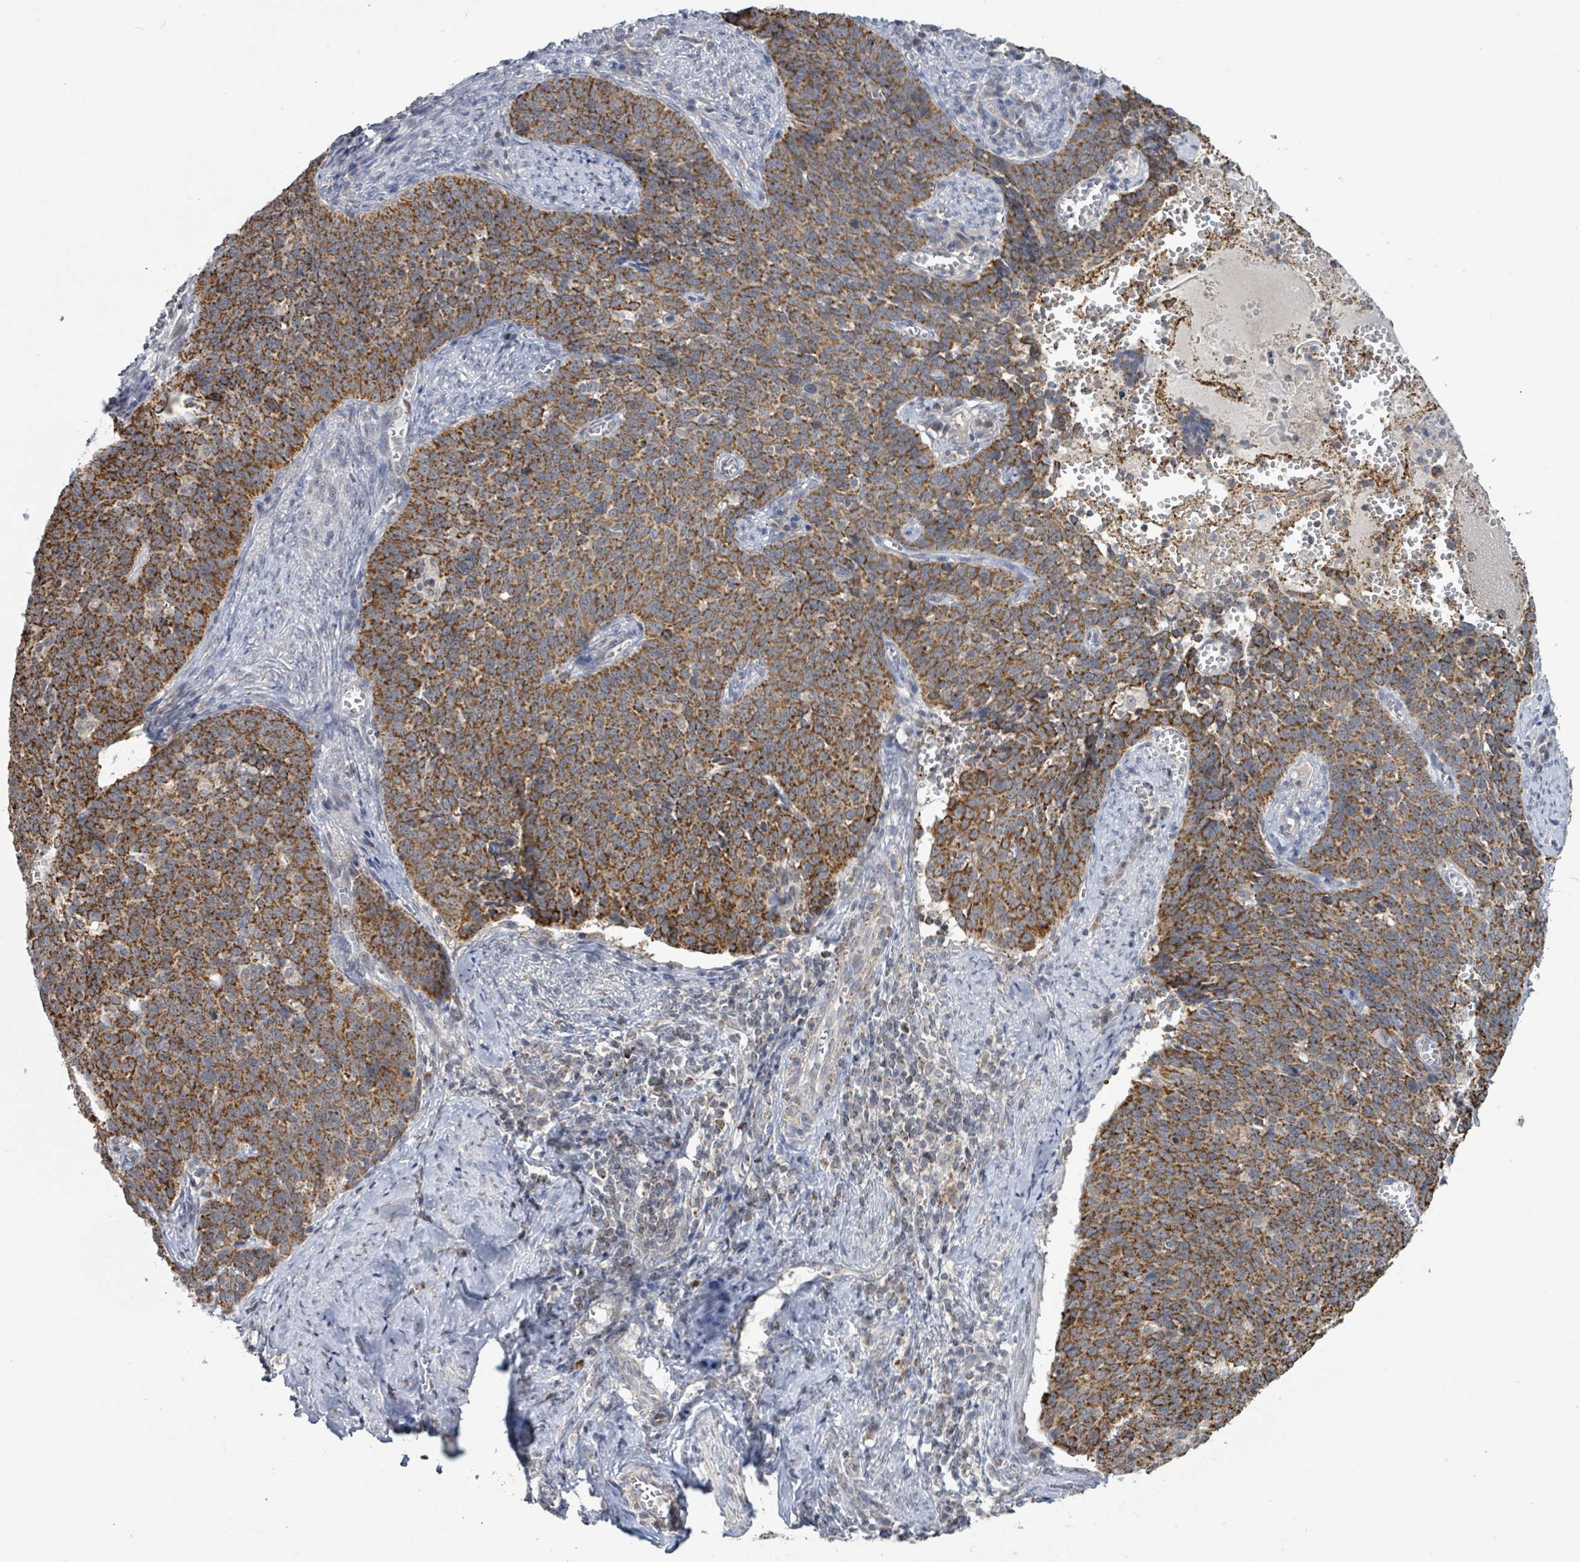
{"staining": {"intensity": "strong", "quantity": ">75%", "location": "cytoplasmic/membranous"}, "tissue": "cervical cancer", "cell_type": "Tumor cells", "image_type": "cancer", "snomed": [{"axis": "morphology", "description": "Normal tissue, NOS"}, {"axis": "morphology", "description": "Squamous cell carcinoma, NOS"}, {"axis": "topography", "description": "Cervix"}], "caption": "Cervical squamous cell carcinoma stained with immunohistochemistry exhibits strong cytoplasmic/membranous expression in approximately >75% of tumor cells.", "gene": "COQ10B", "patient": {"sex": "female", "age": 39}}